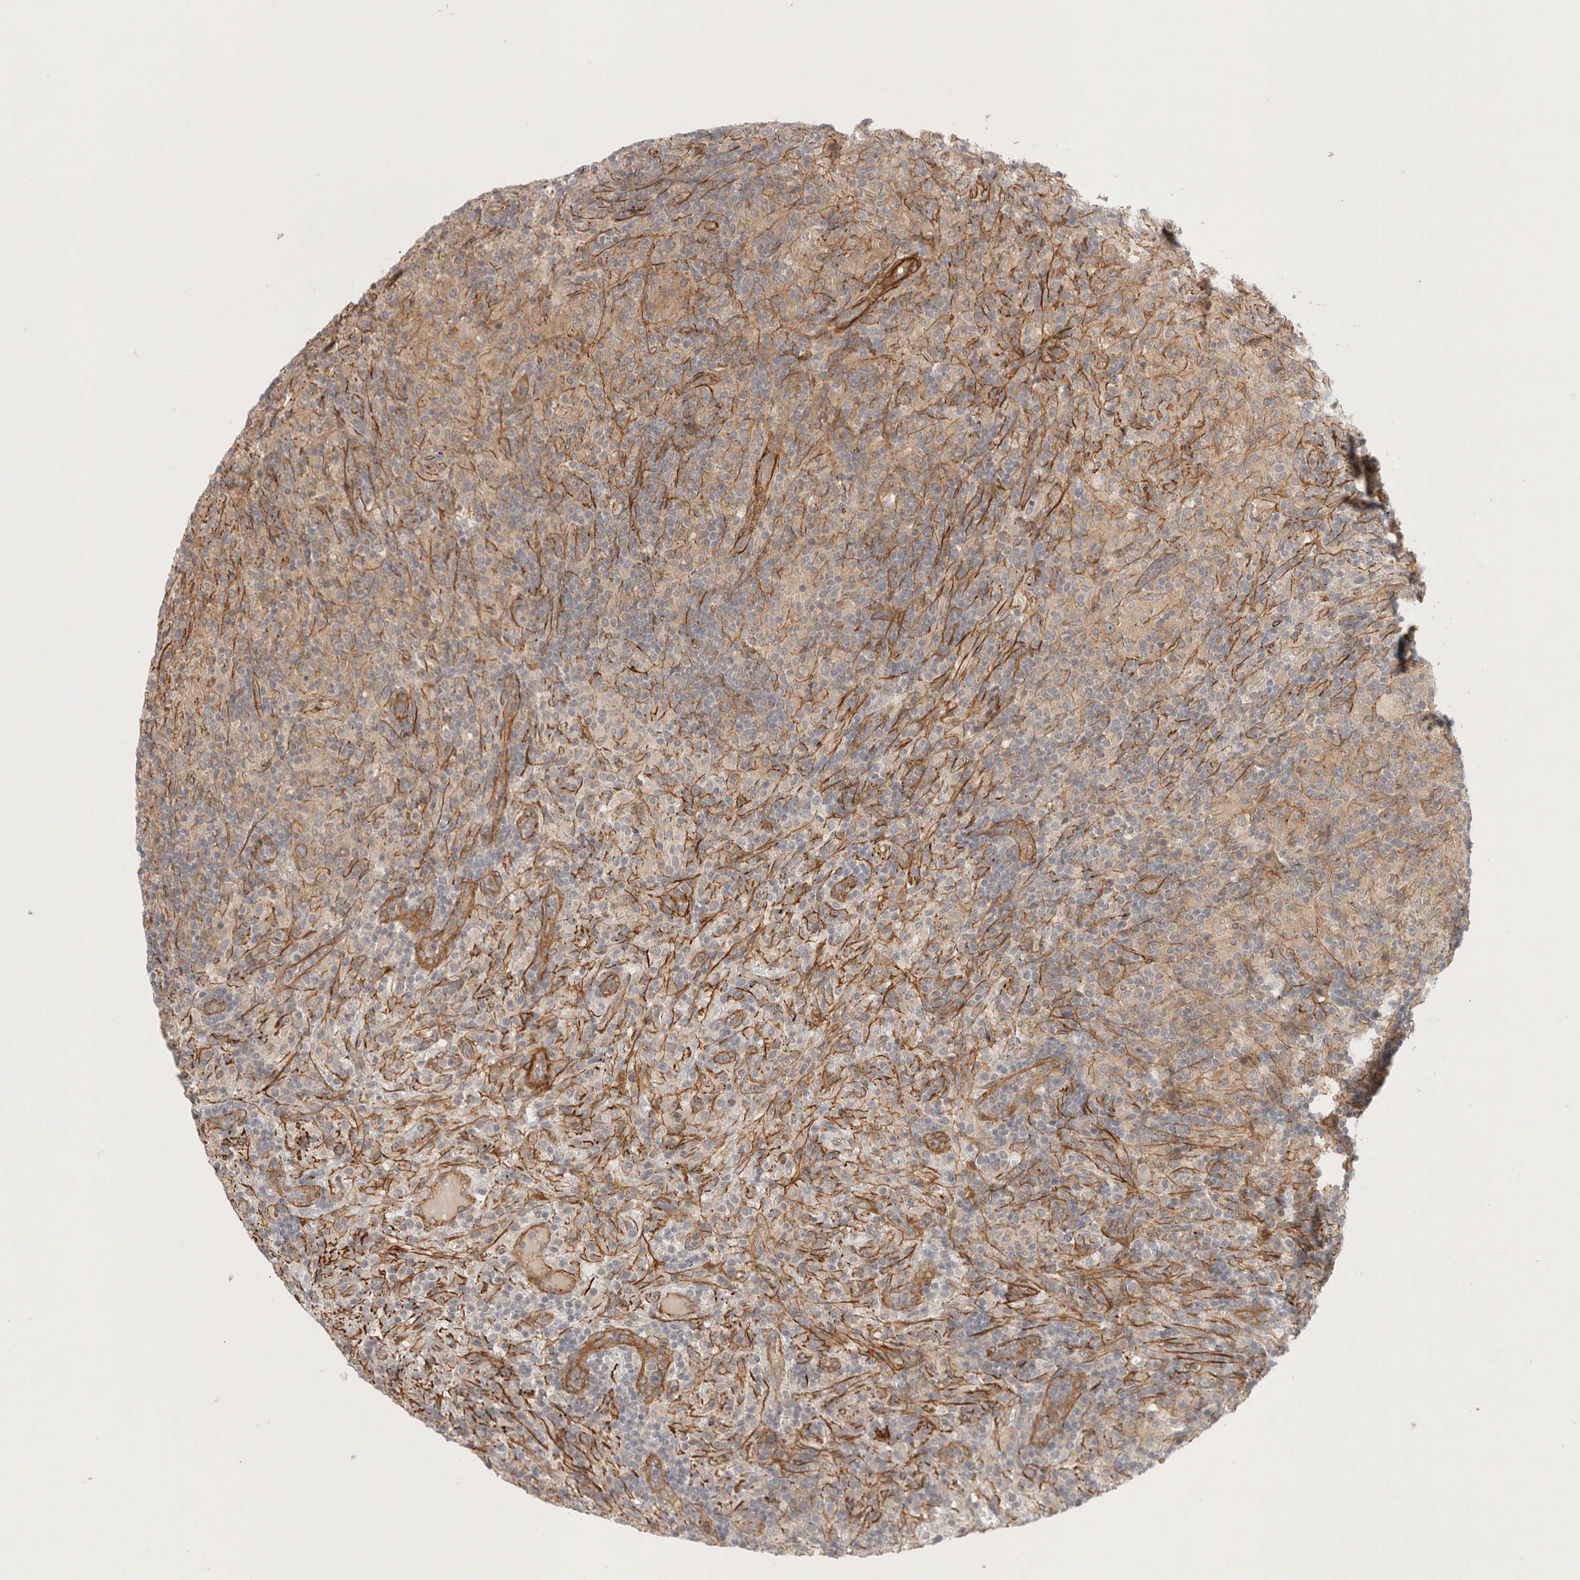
{"staining": {"intensity": "weak", "quantity": ">75%", "location": "cytoplasmic/membranous"}, "tissue": "lymphoma", "cell_type": "Tumor cells", "image_type": "cancer", "snomed": [{"axis": "morphology", "description": "Hodgkin's disease, NOS"}, {"axis": "topography", "description": "Lymph node"}], "caption": "Immunohistochemistry image of neoplastic tissue: Hodgkin's disease stained using immunohistochemistry demonstrates low levels of weak protein expression localized specifically in the cytoplasmic/membranous of tumor cells, appearing as a cytoplasmic/membranous brown color.", "gene": "LONRF1", "patient": {"sex": "male", "age": 70}}